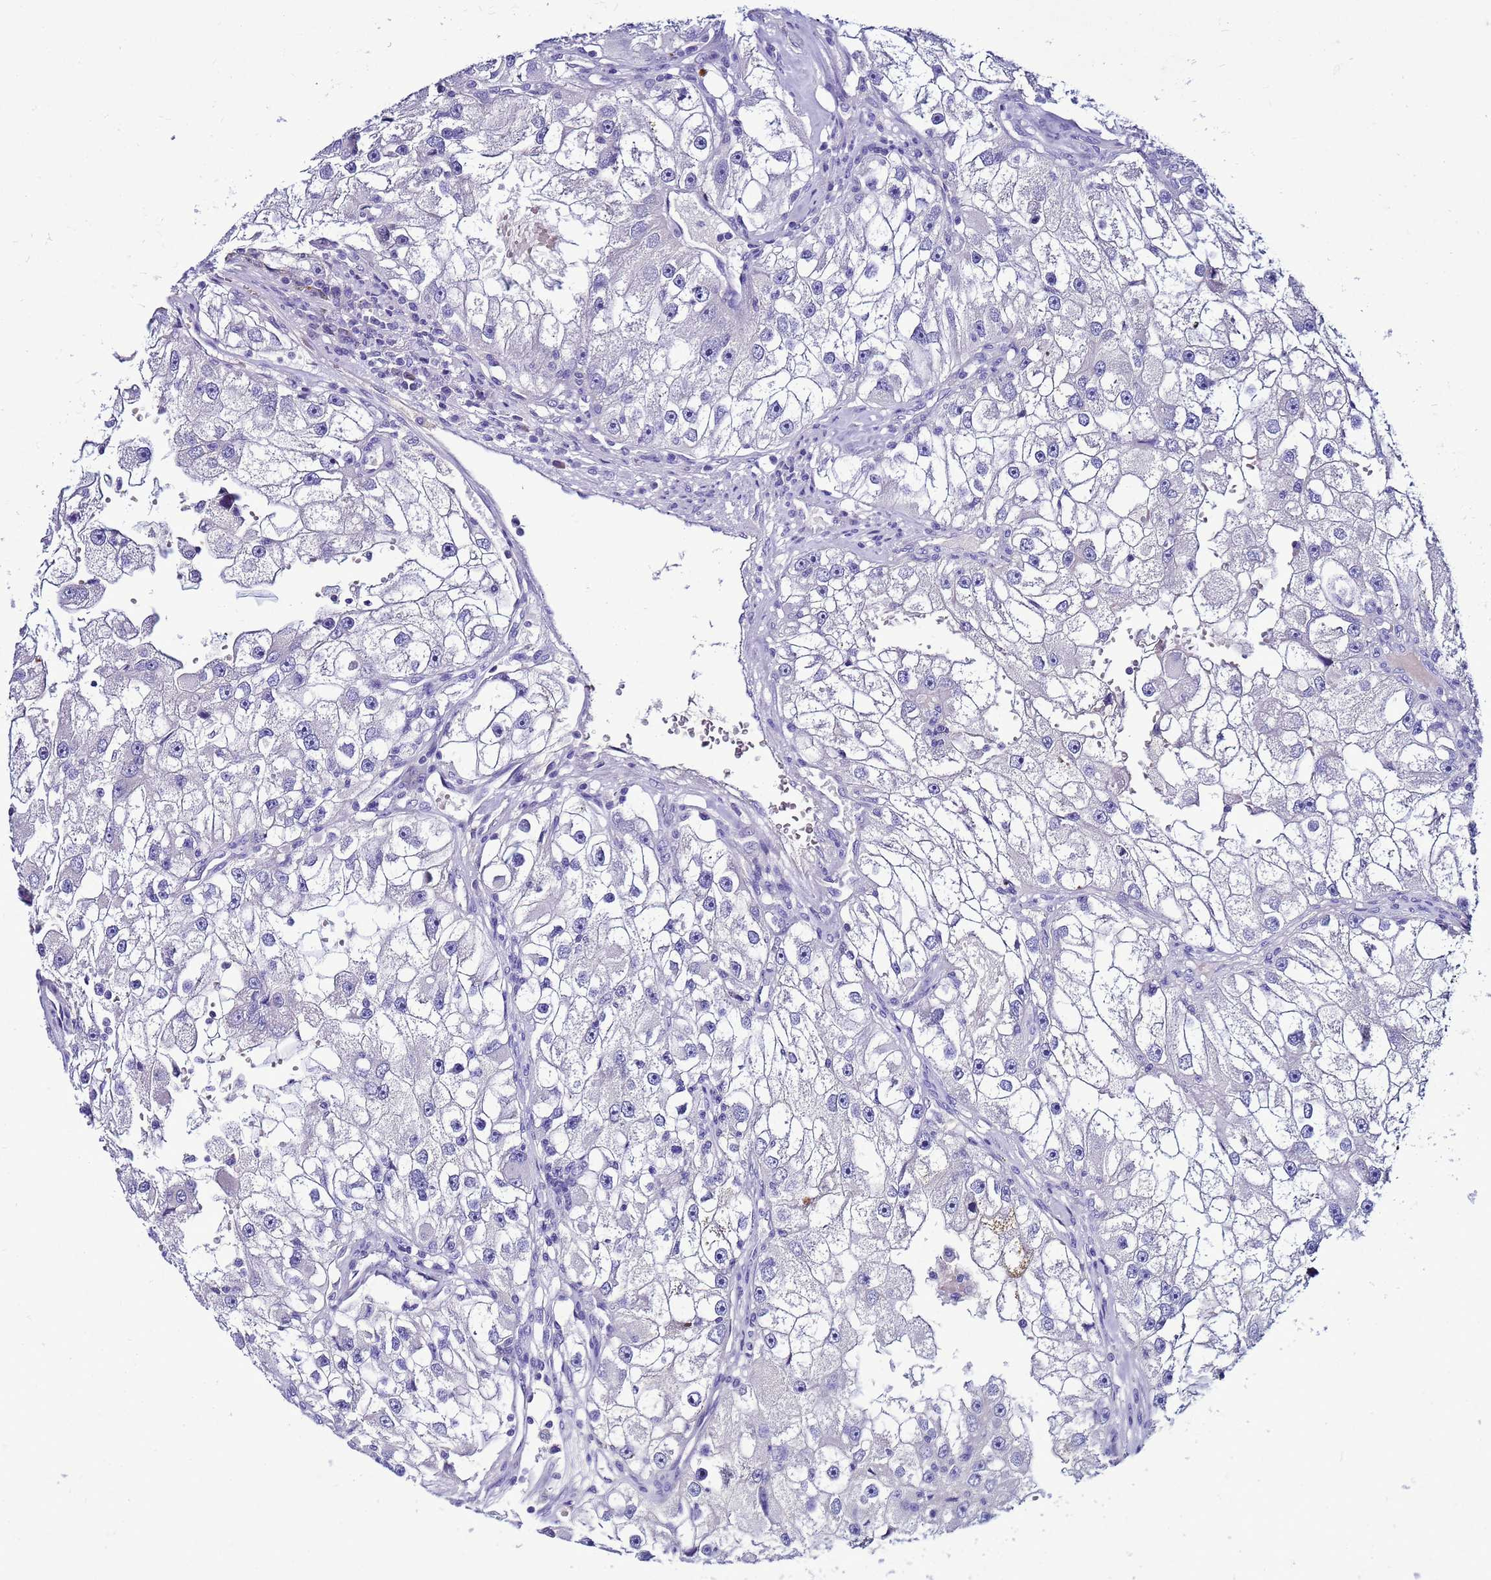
{"staining": {"intensity": "negative", "quantity": "none", "location": "none"}, "tissue": "renal cancer", "cell_type": "Tumor cells", "image_type": "cancer", "snomed": [{"axis": "morphology", "description": "Adenocarcinoma, NOS"}, {"axis": "topography", "description": "Kidney"}], "caption": "Renal cancer (adenocarcinoma) stained for a protein using immunohistochemistry (IHC) shows no expression tumor cells.", "gene": "SYCN", "patient": {"sex": "male", "age": 63}}